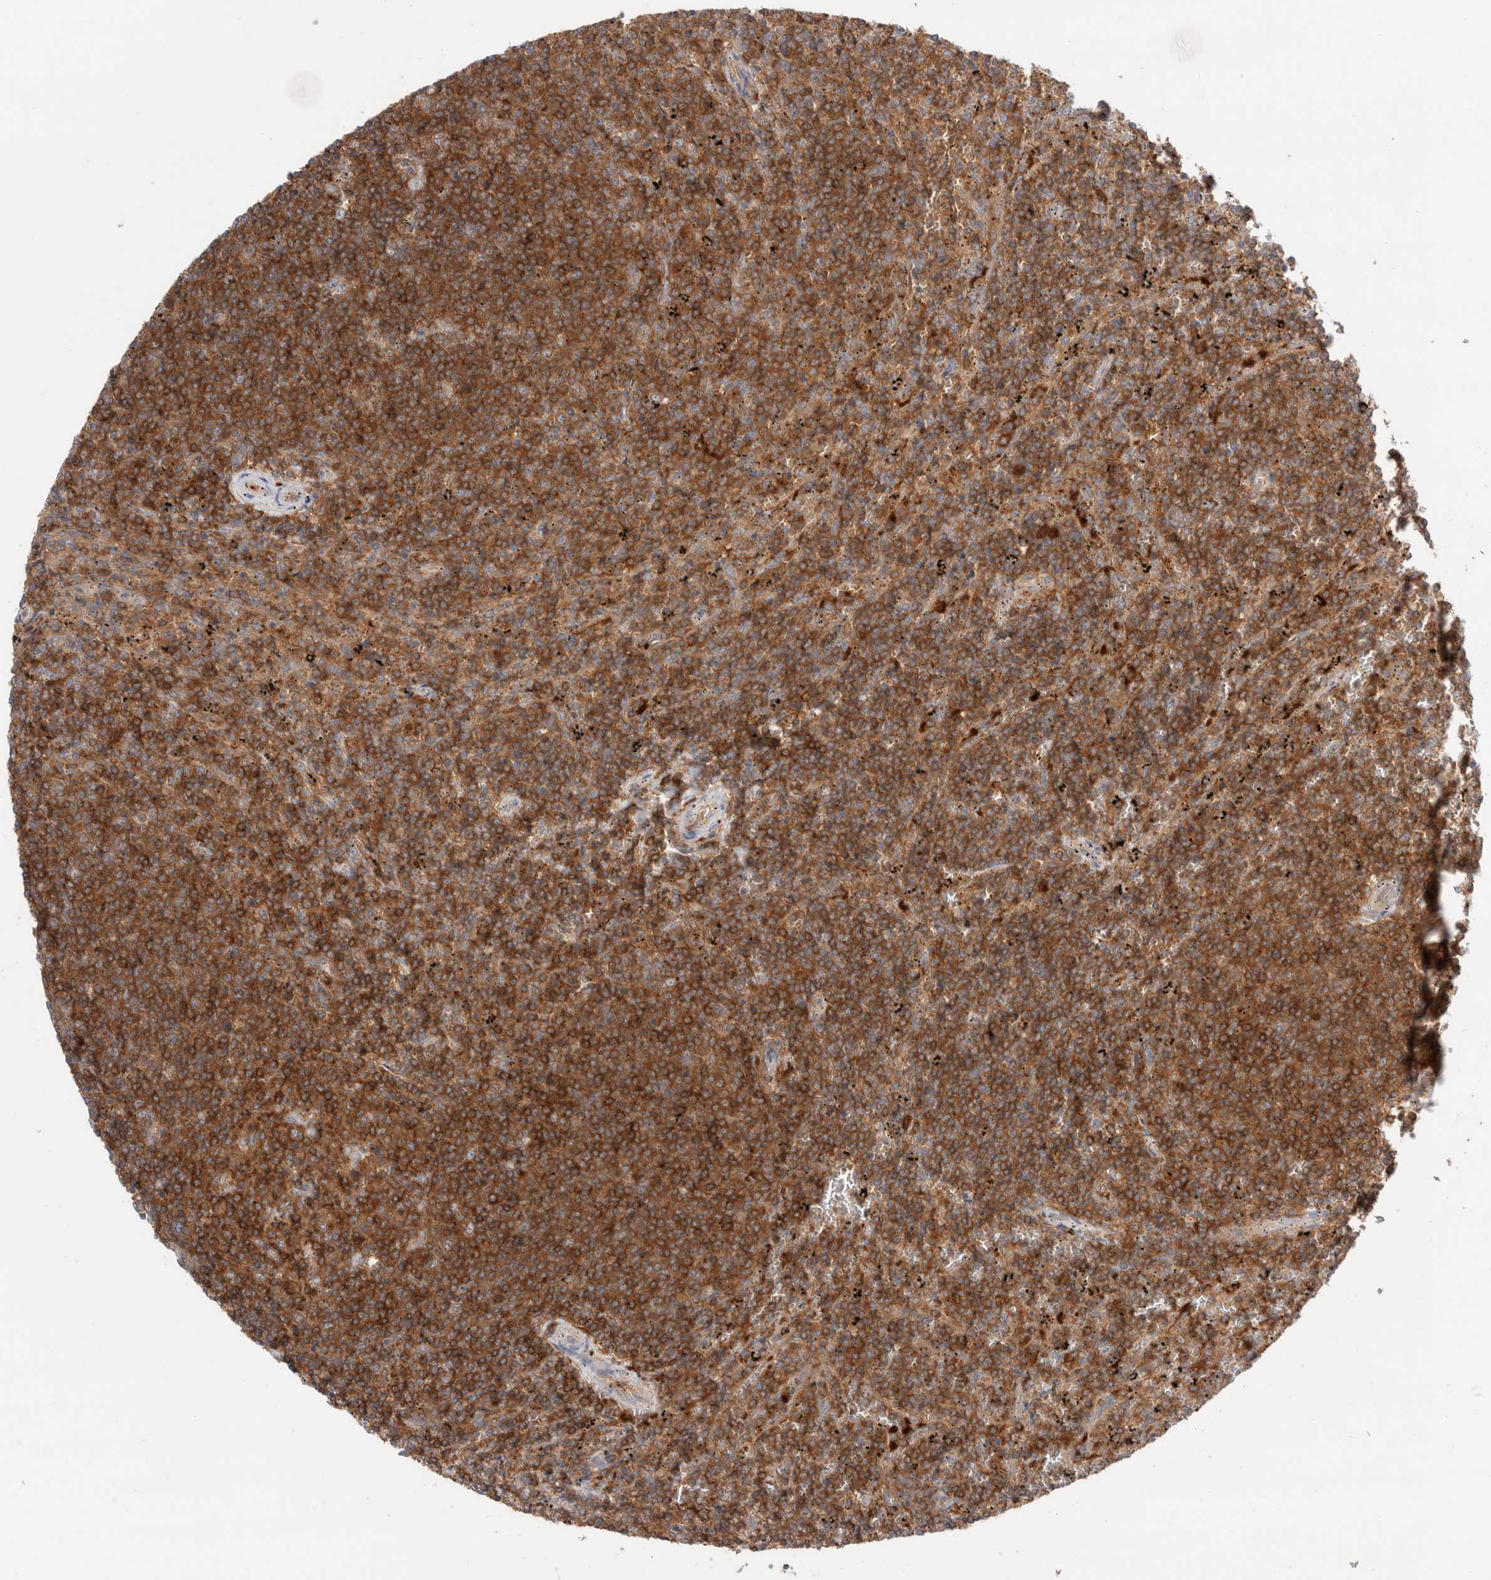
{"staining": {"intensity": "strong", "quantity": ">75%", "location": "cytoplasmic/membranous"}, "tissue": "lymphoma", "cell_type": "Tumor cells", "image_type": "cancer", "snomed": [{"axis": "morphology", "description": "Malignant lymphoma, non-Hodgkin's type, Low grade"}, {"axis": "topography", "description": "Spleen"}], "caption": "This is an image of immunohistochemistry (IHC) staining of low-grade malignant lymphoma, non-Hodgkin's type, which shows strong expression in the cytoplasmic/membranous of tumor cells.", "gene": "KLHL14", "patient": {"sex": "female", "age": 50}}